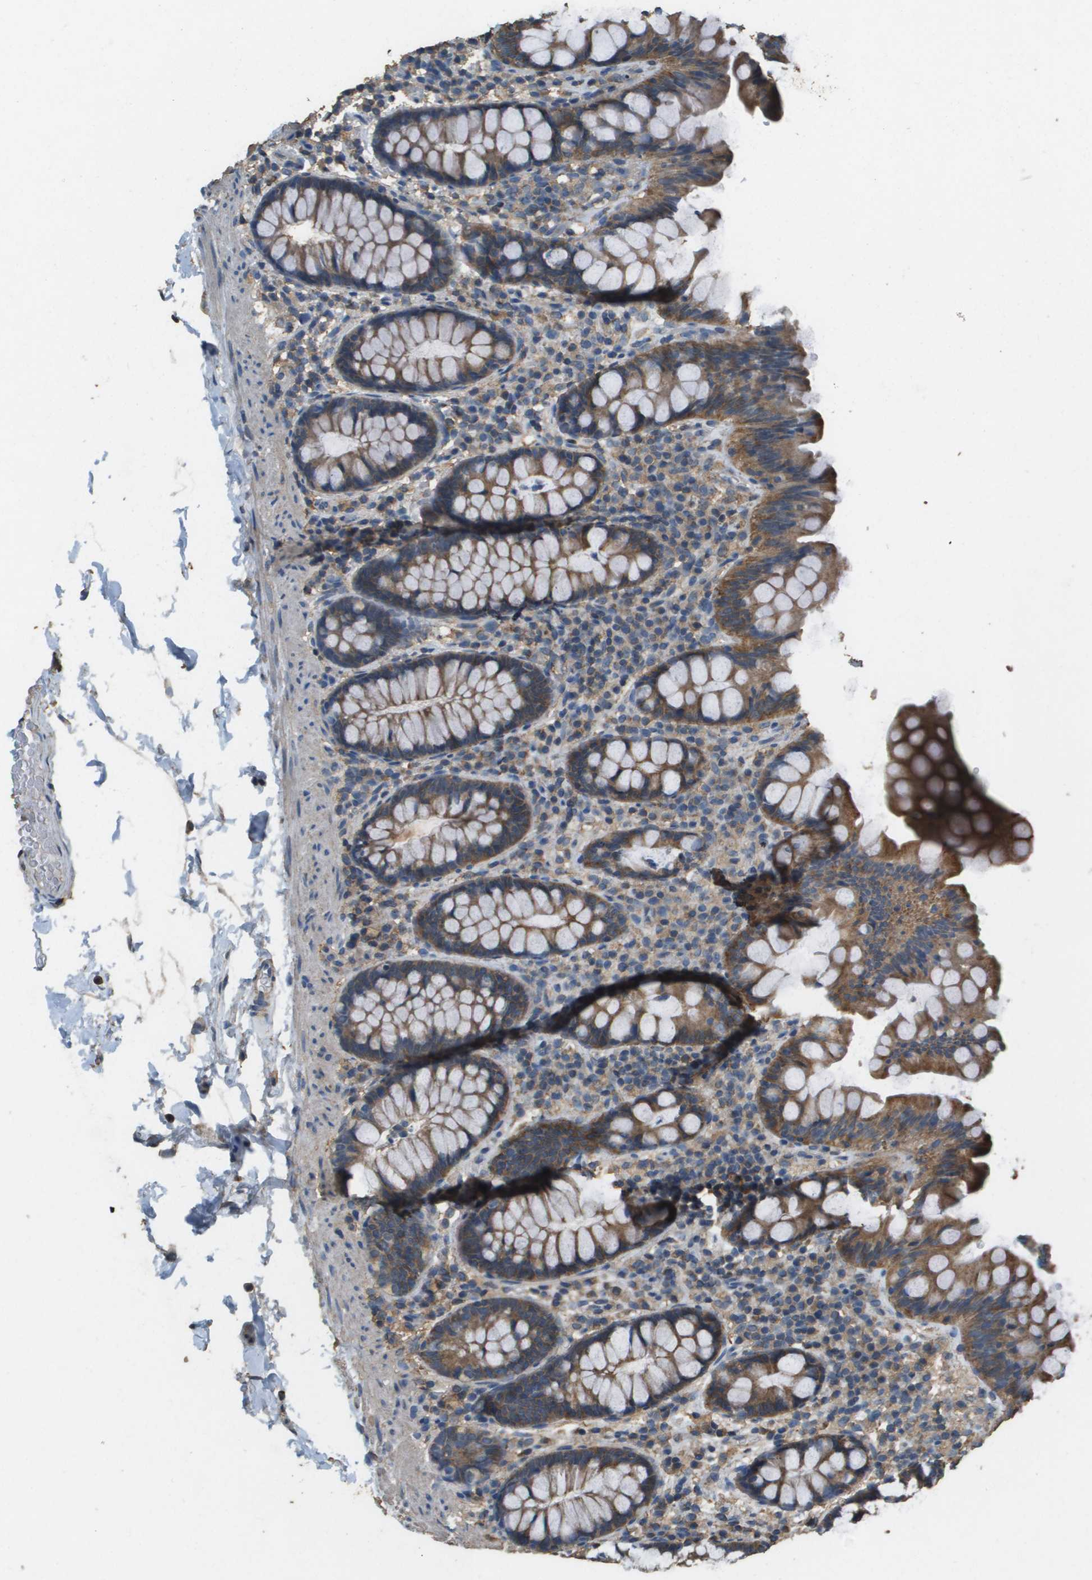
{"staining": {"intensity": "negative", "quantity": "none", "location": "none"}, "tissue": "colon", "cell_type": "Endothelial cells", "image_type": "normal", "snomed": [{"axis": "morphology", "description": "Normal tissue, NOS"}, {"axis": "topography", "description": "Colon"}], "caption": "Immunohistochemical staining of benign colon shows no significant staining in endothelial cells.", "gene": "MS4A7", "patient": {"sex": "female", "age": 80}}